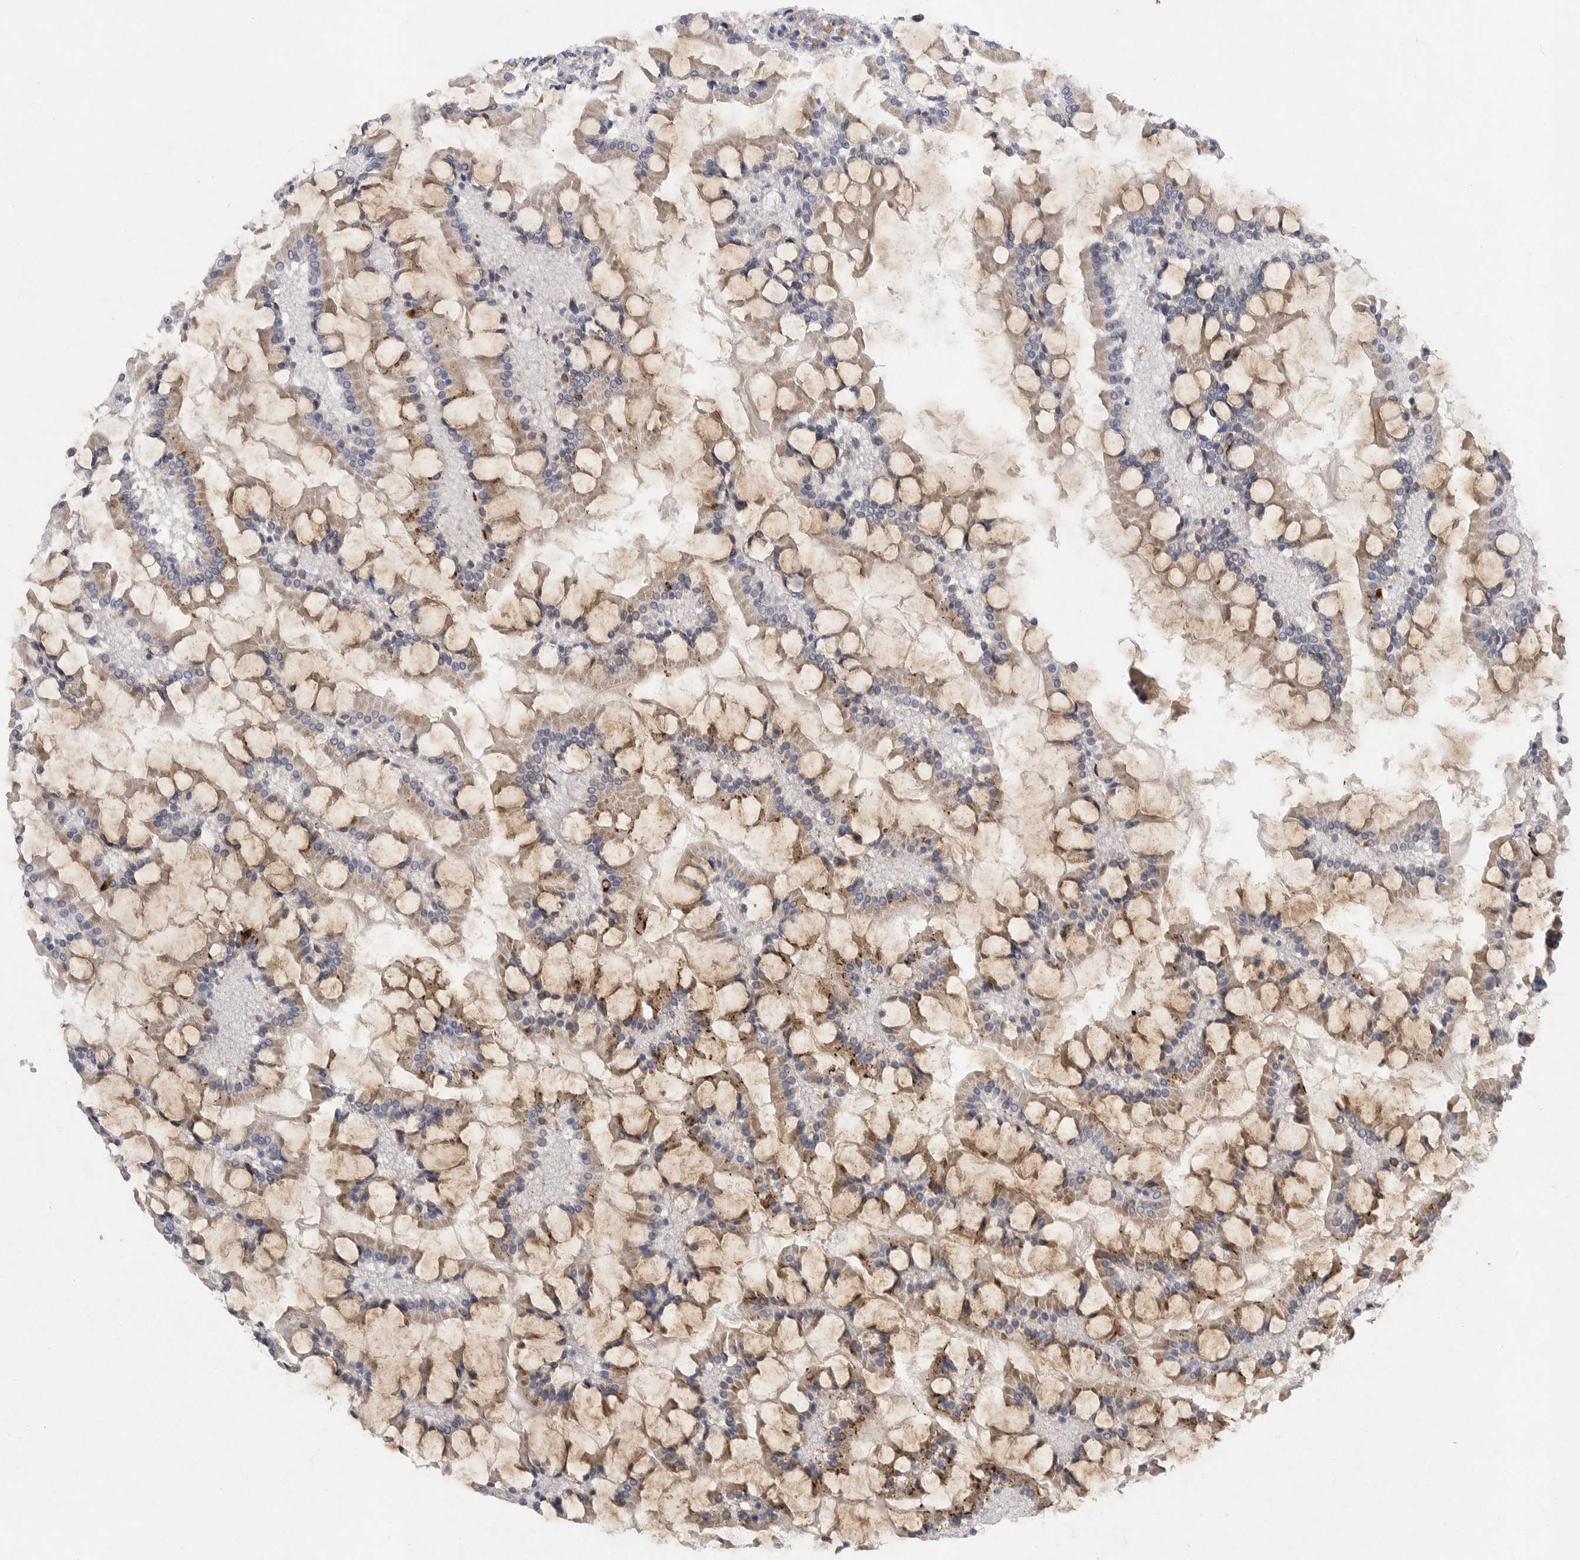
{"staining": {"intensity": "moderate", "quantity": ">75%", "location": "cytoplasmic/membranous"}, "tissue": "small intestine", "cell_type": "Glandular cells", "image_type": "normal", "snomed": [{"axis": "morphology", "description": "Normal tissue, NOS"}, {"axis": "topography", "description": "Small intestine"}], "caption": "DAB immunohistochemical staining of unremarkable small intestine demonstrates moderate cytoplasmic/membranous protein positivity in approximately >75% of glandular cells.", "gene": "EDEM3", "patient": {"sex": "male", "age": 41}}